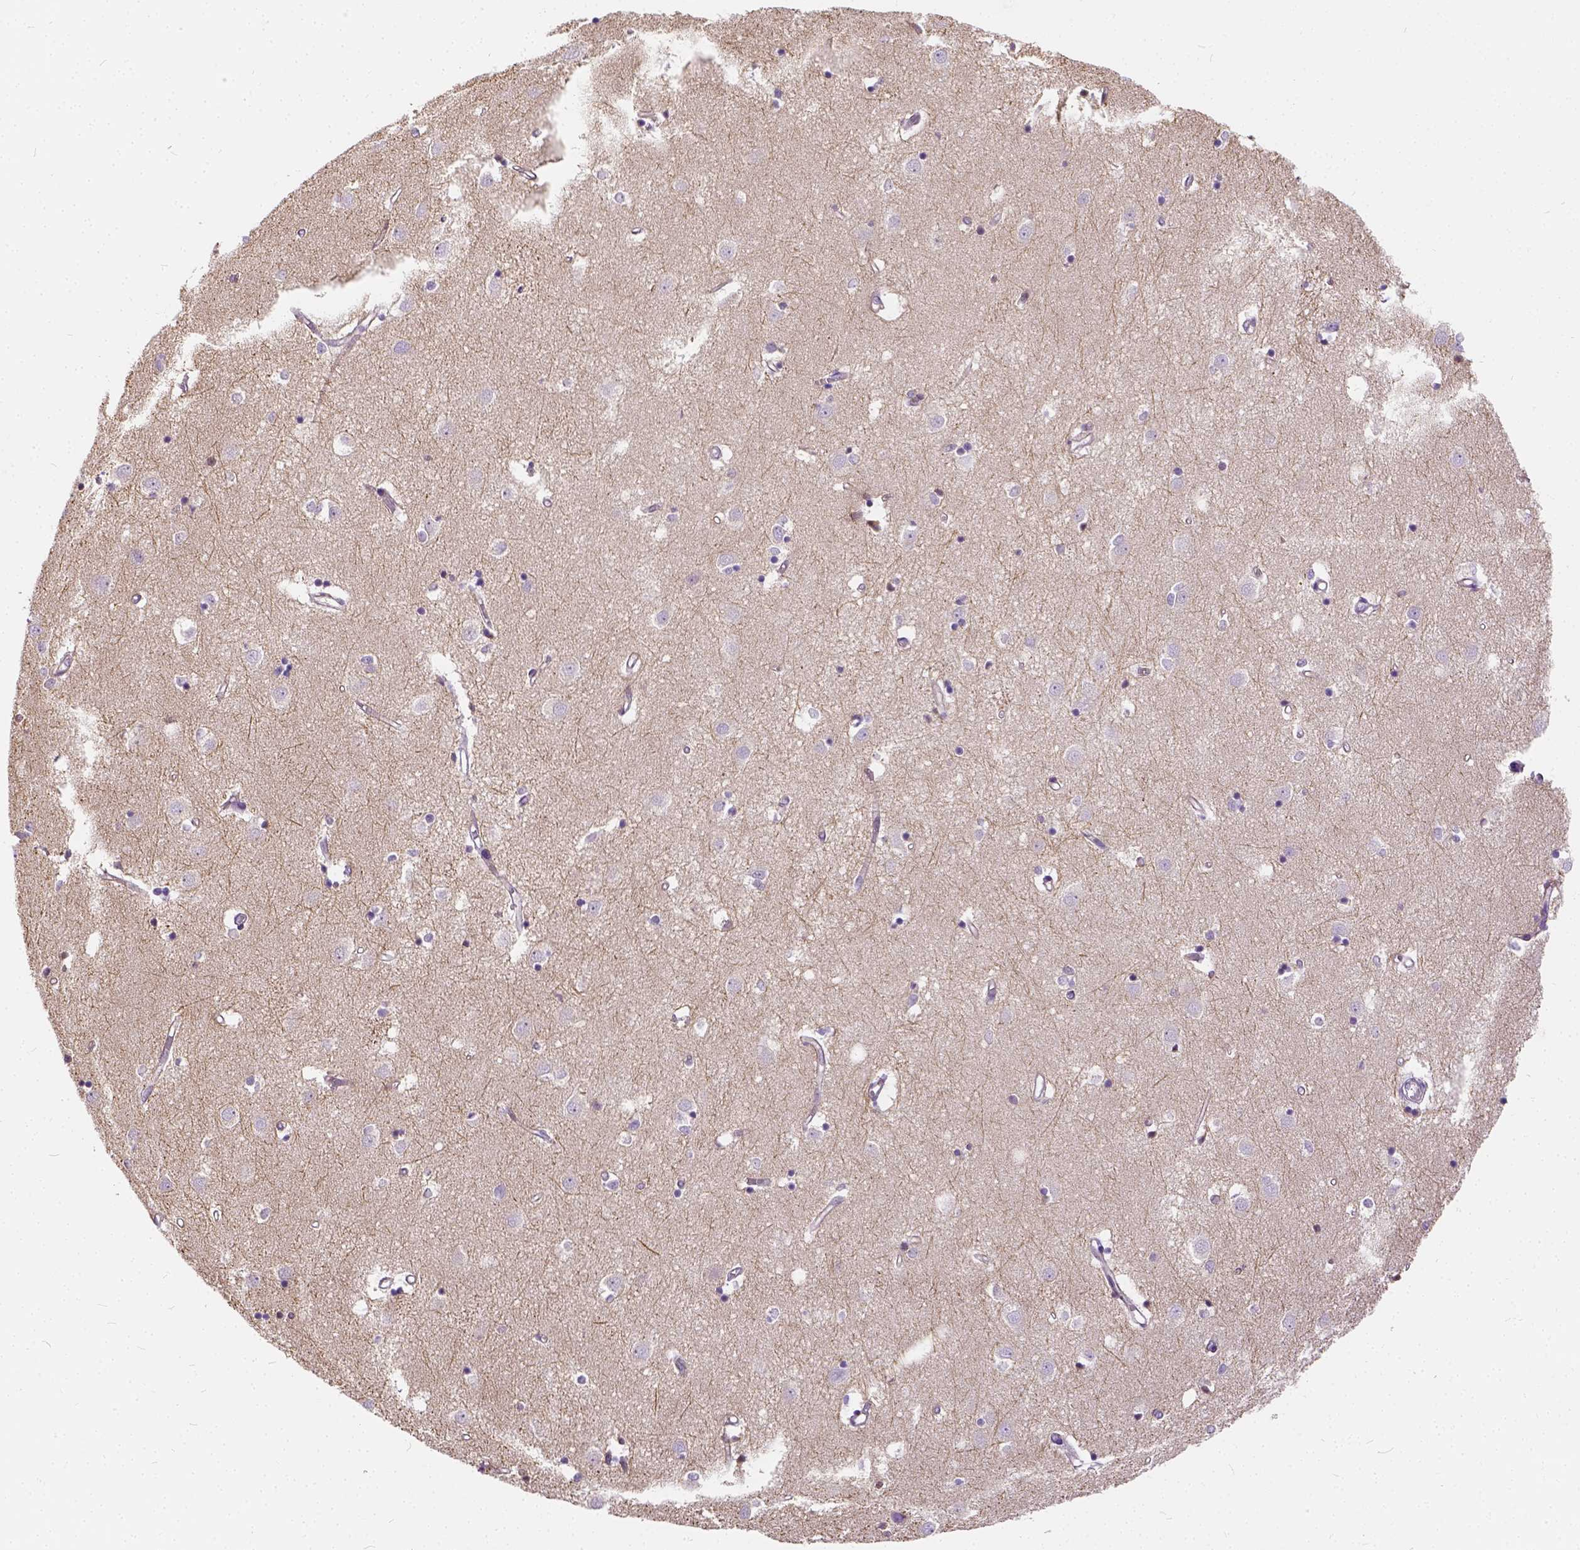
{"staining": {"intensity": "negative", "quantity": "none", "location": "none"}, "tissue": "caudate", "cell_type": "Glial cells", "image_type": "normal", "snomed": [{"axis": "morphology", "description": "Normal tissue, NOS"}, {"axis": "topography", "description": "Lateral ventricle wall"}], "caption": "IHC histopathology image of unremarkable caudate: human caudate stained with DAB exhibits no significant protein staining in glial cells. (IHC, brightfield microscopy, high magnification).", "gene": "CADM4", "patient": {"sex": "male", "age": 54}}